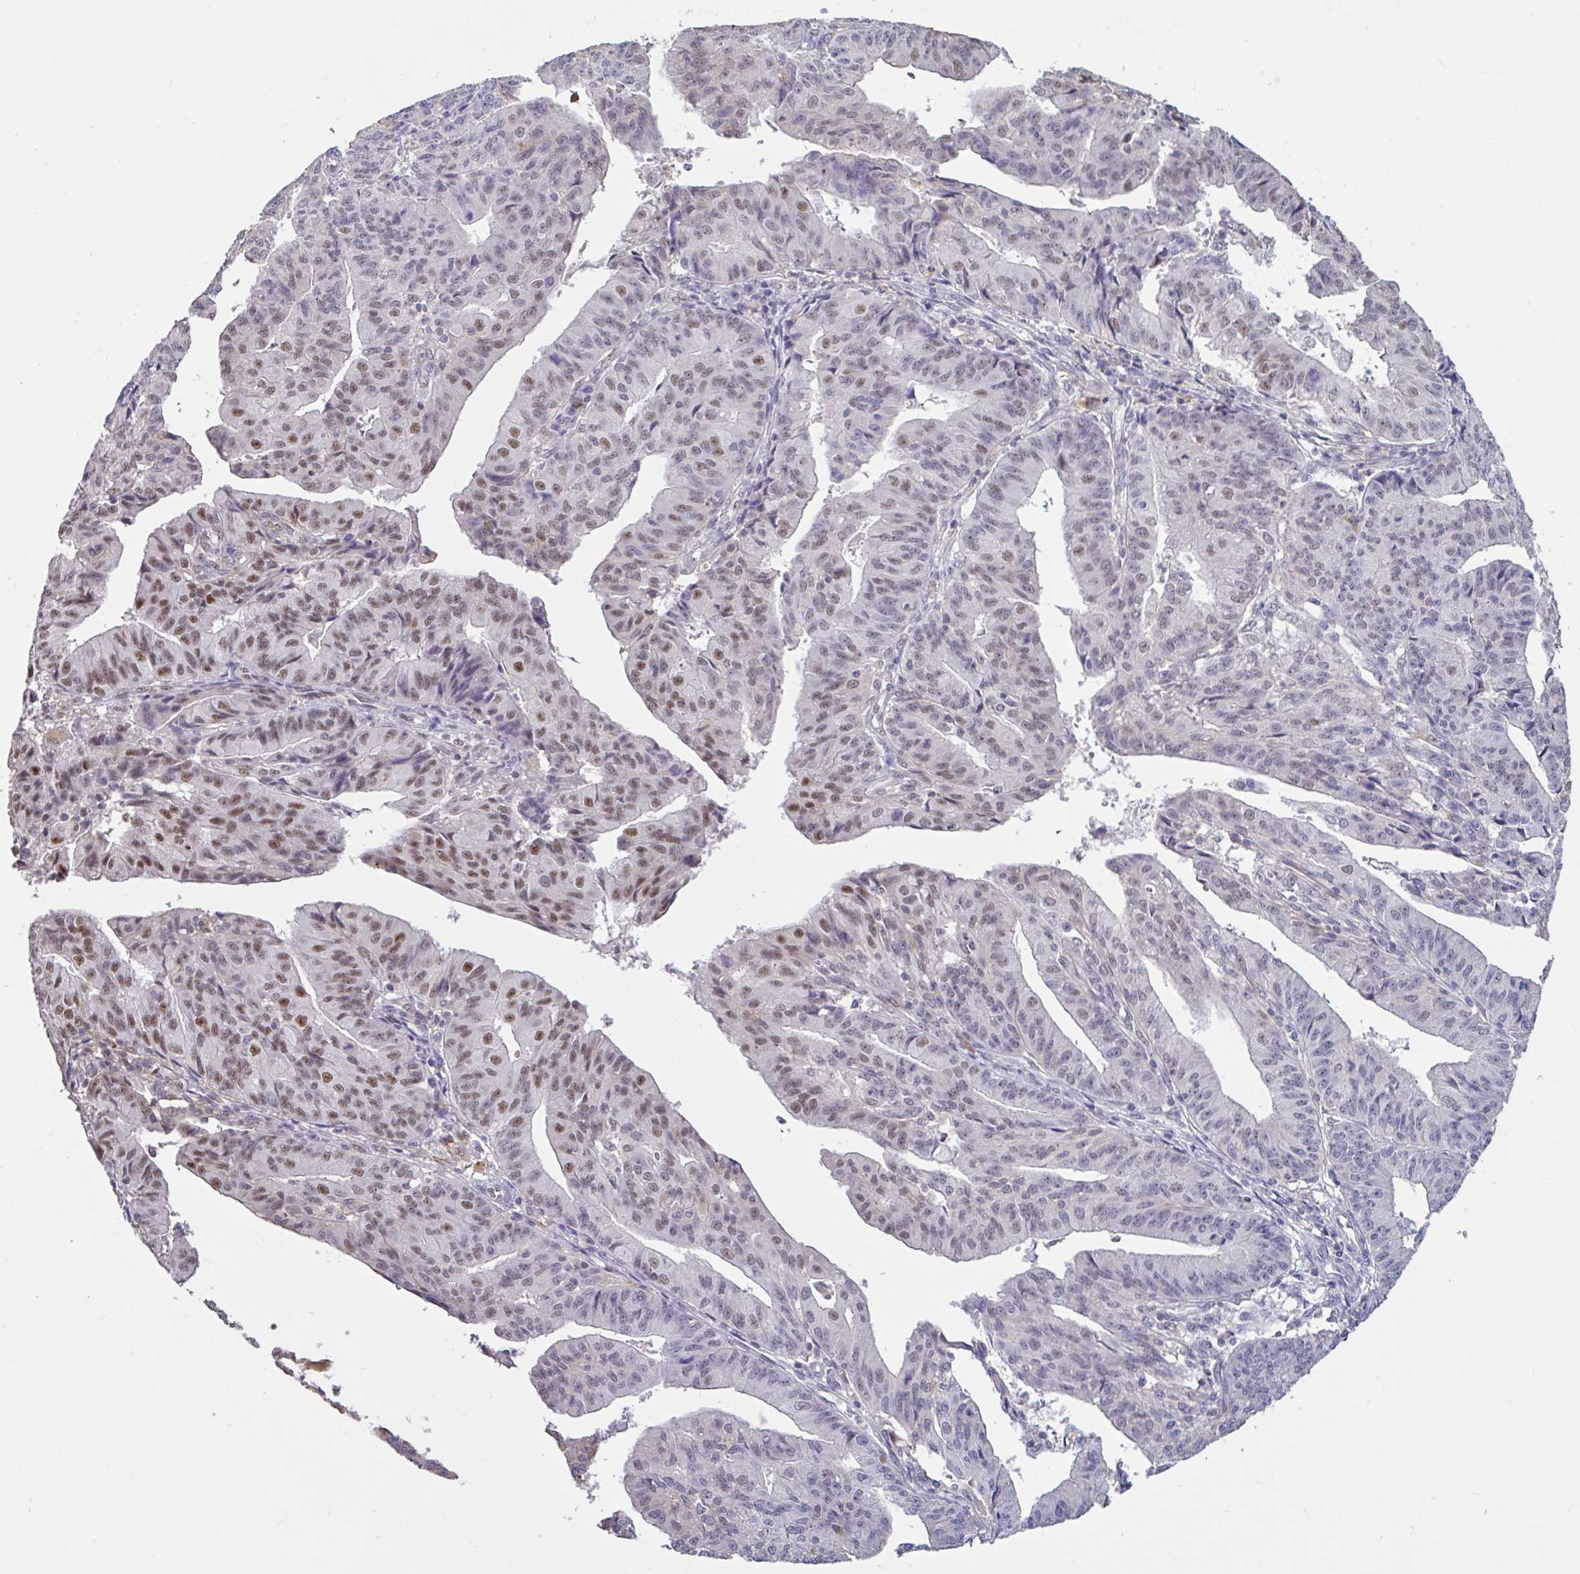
{"staining": {"intensity": "moderate", "quantity": "25%-75%", "location": "nuclear"}, "tissue": "endometrial cancer", "cell_type": "Tumor cells", "image_type": "cancer", "snomed": [{"axis": "morphology", "description": "Adenocarcinoma, NOS"}, {"axis": "topography", "description": "Endometrium"}], "caption": "Endometrial cancer (adenocarcinoma) stained for a protein shows moderate nuclear positivity in tumor cells. Nuclei are stained in blue.", "gene": "DDX39A", "patient": {"sex": "female", "age": 56}}